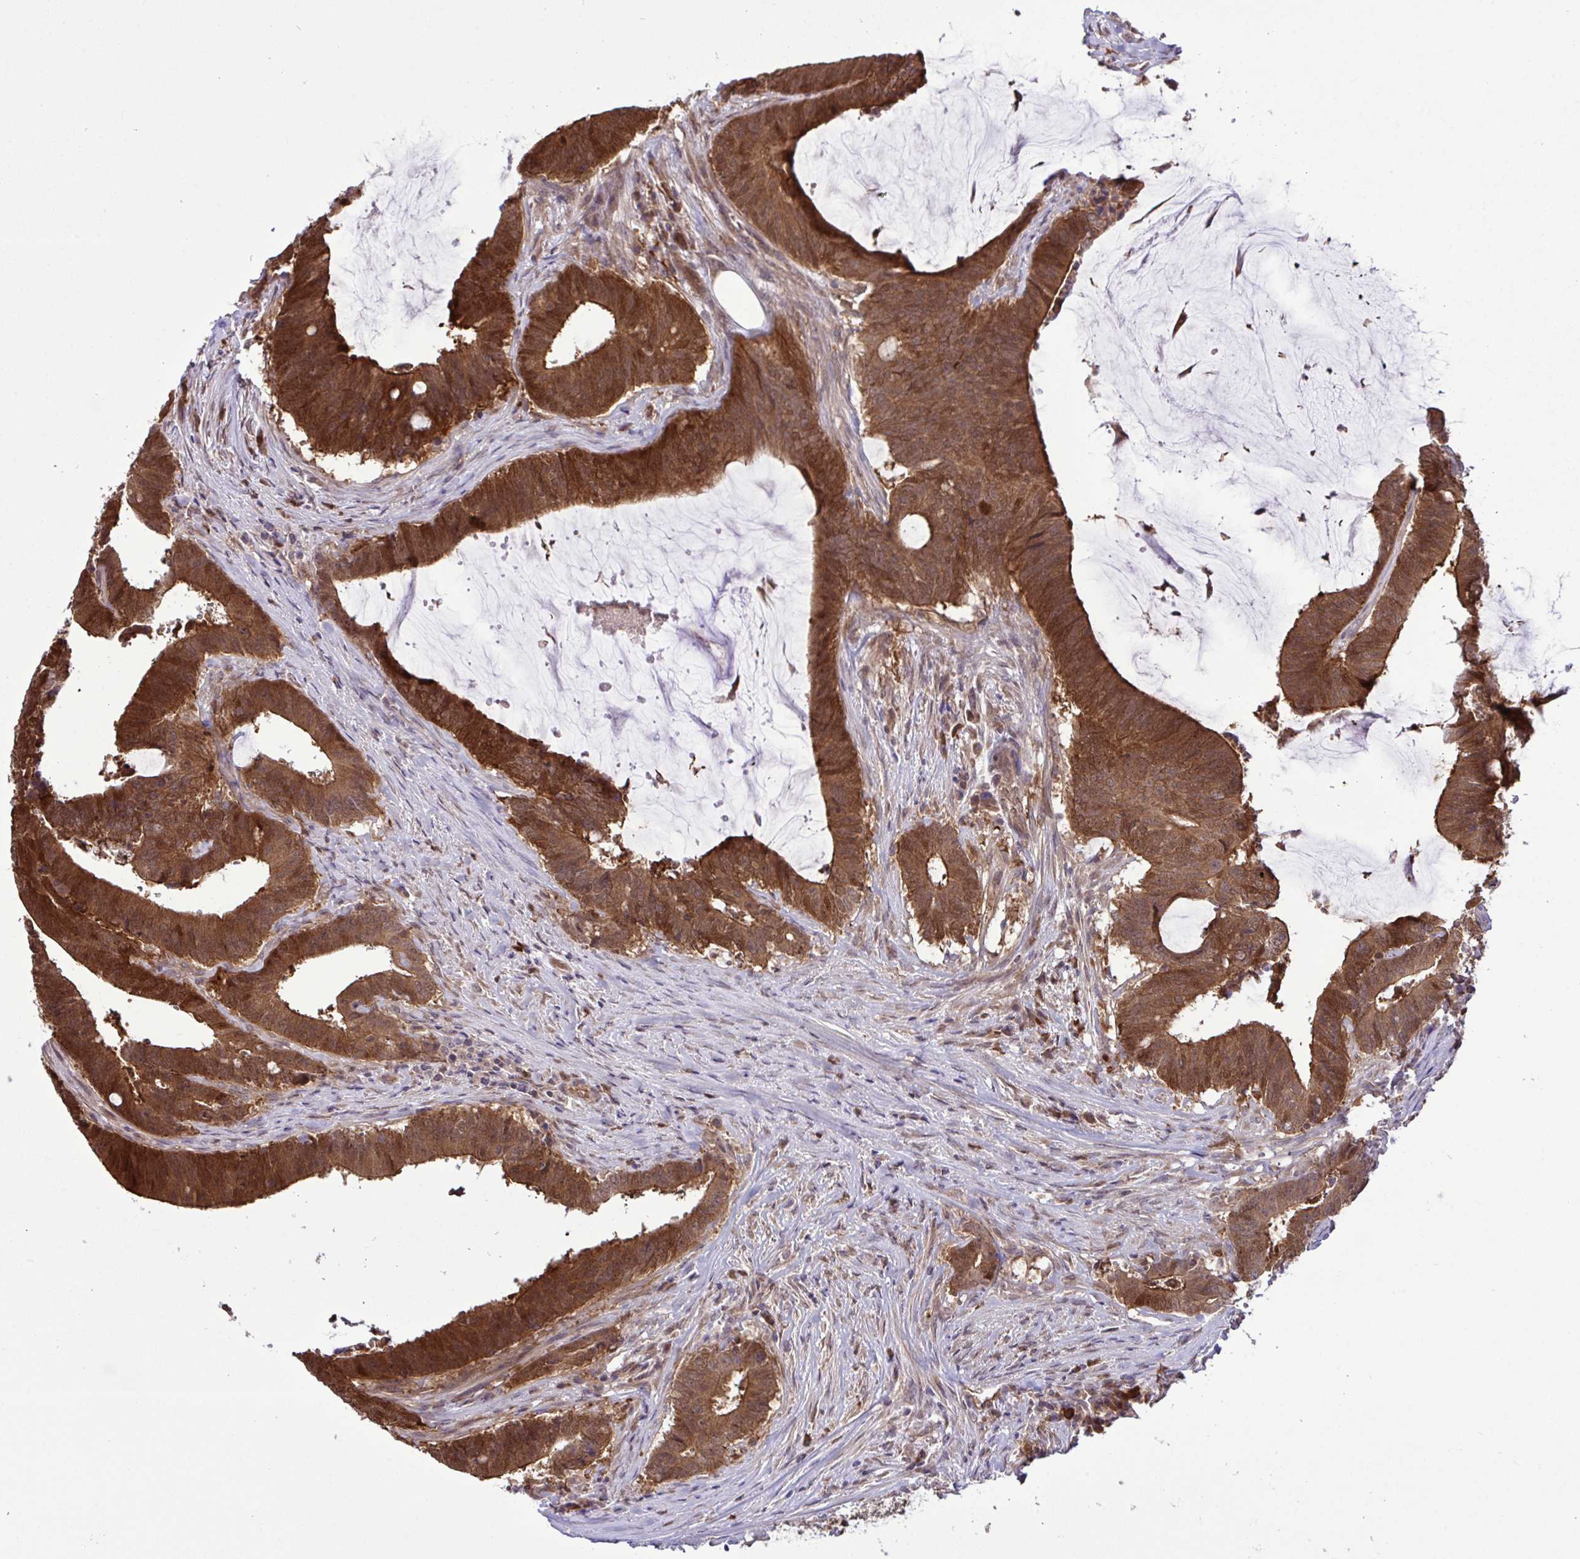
{"staining": {"intensity": "strong", "quantity": ">75%", "location": "cytoplasmic/membranous"}, "tissue": "colorectal cancer", "cell_type": "Tumor cells", "image_type": "cancer", "snomed": [{"axis": "morphology", "description": "Adenocarcinoma, NOS"}, {"axis": "topography", "description": "Colon"}], "caption": "Colorectal adenocarcinoma stained with DAB immunohistochemistry reveals high levels of strong cytoplasmic/membranous positivity in about >75% of tumor cells. (brown staining indicates protein expression, while blue staining denotes nuclei).", "gene": "CMPK1", "patient": {"sex": "female", "age": 43}}